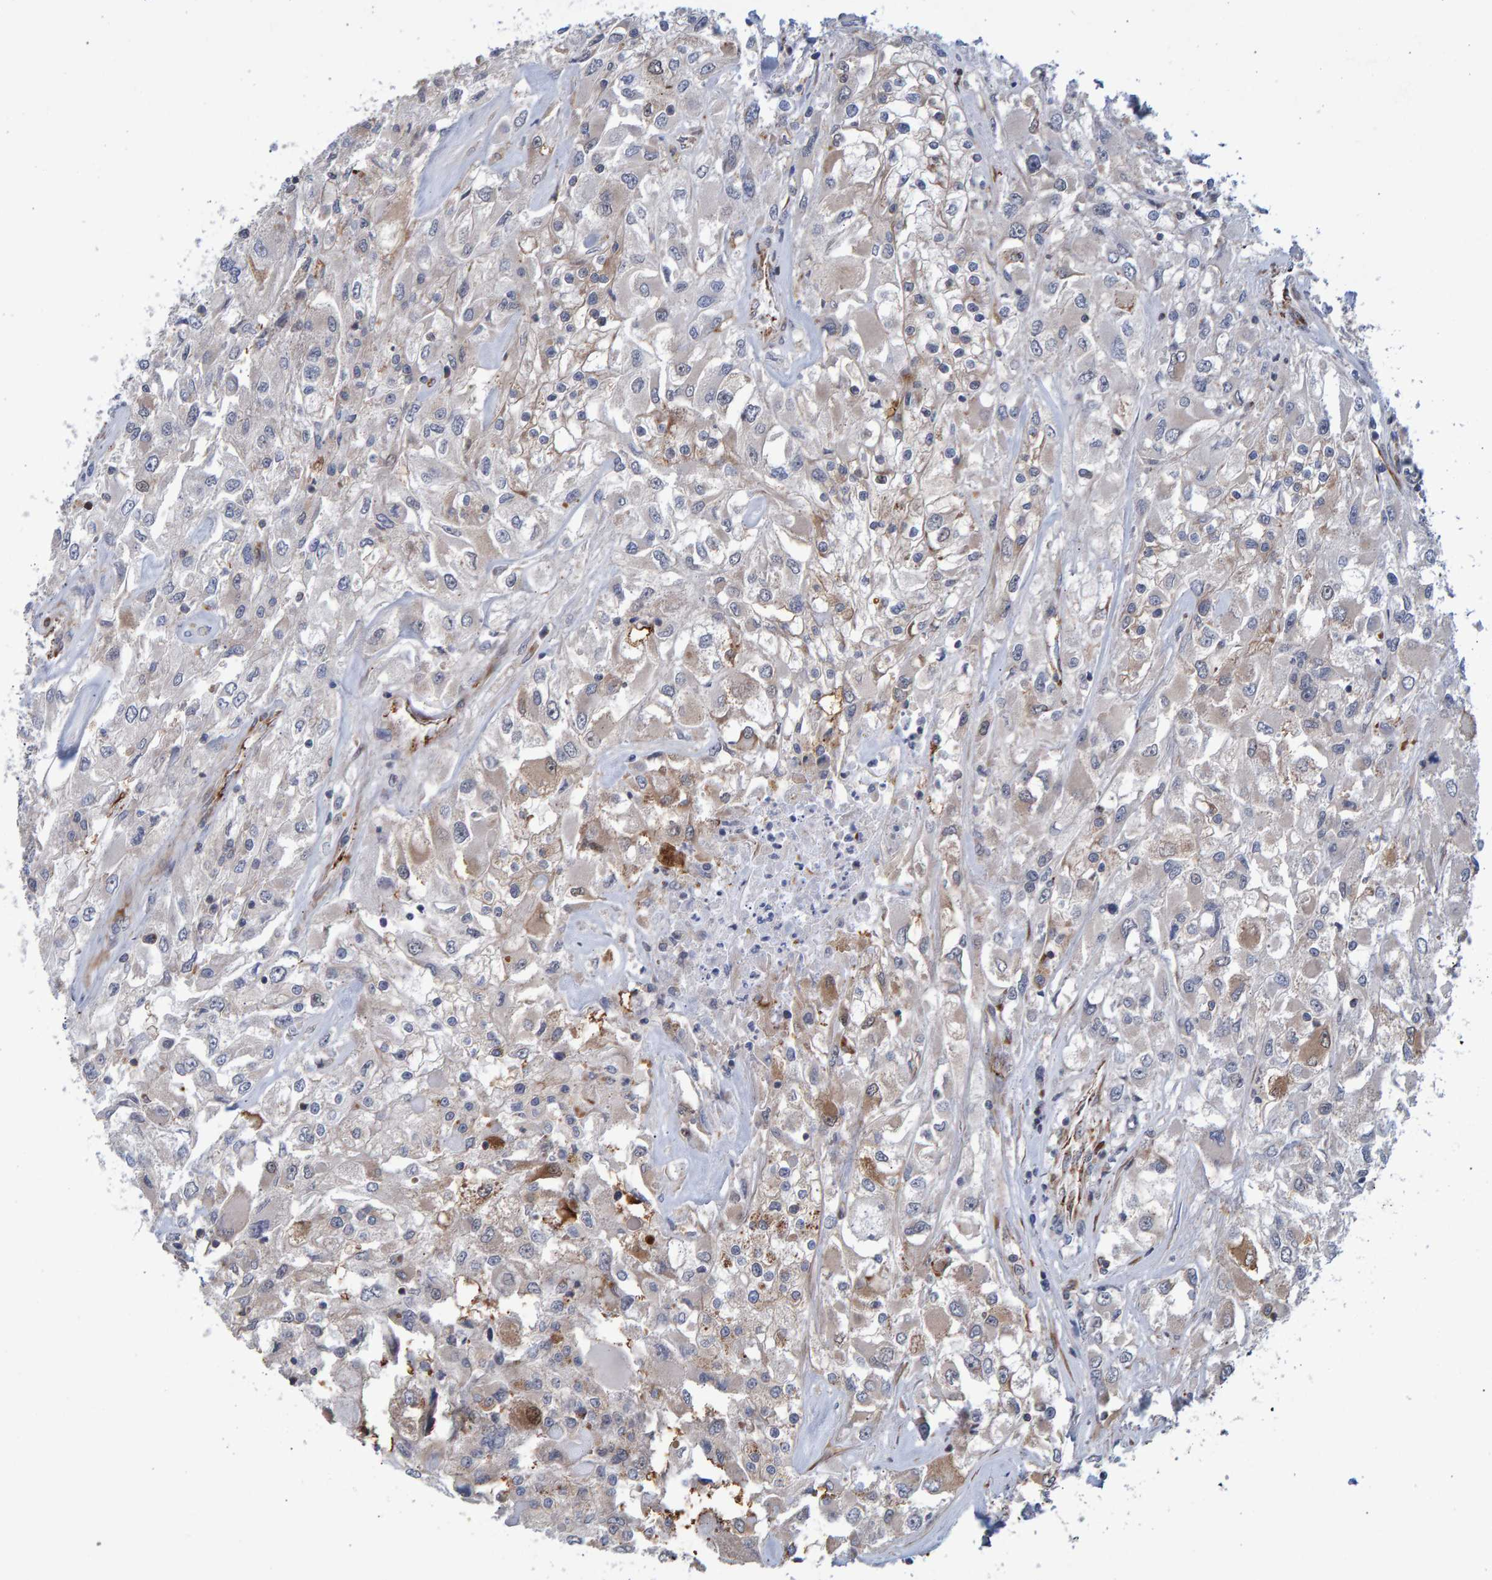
{"staining": {"intensity": "weak", "quantity": "<25%", "location": "cytoplasmic/membranous"}, "tissue": "renal cancer", "cell_type": "Tumor cells", "image_type": "cancer", "snomed": [{"axis": "morphology", "description": "Adenocarcinoma, NOS"}, {"axis": "topography", "description": "Kidney"}], "caption": "This is a photomicrograph of immunohistochemistry staining of renal cancer (adenocarcinoma), which shows no expression in tumor cells.", "gene": "LRBA", "patient": {"sex": "female", "age": 52}}